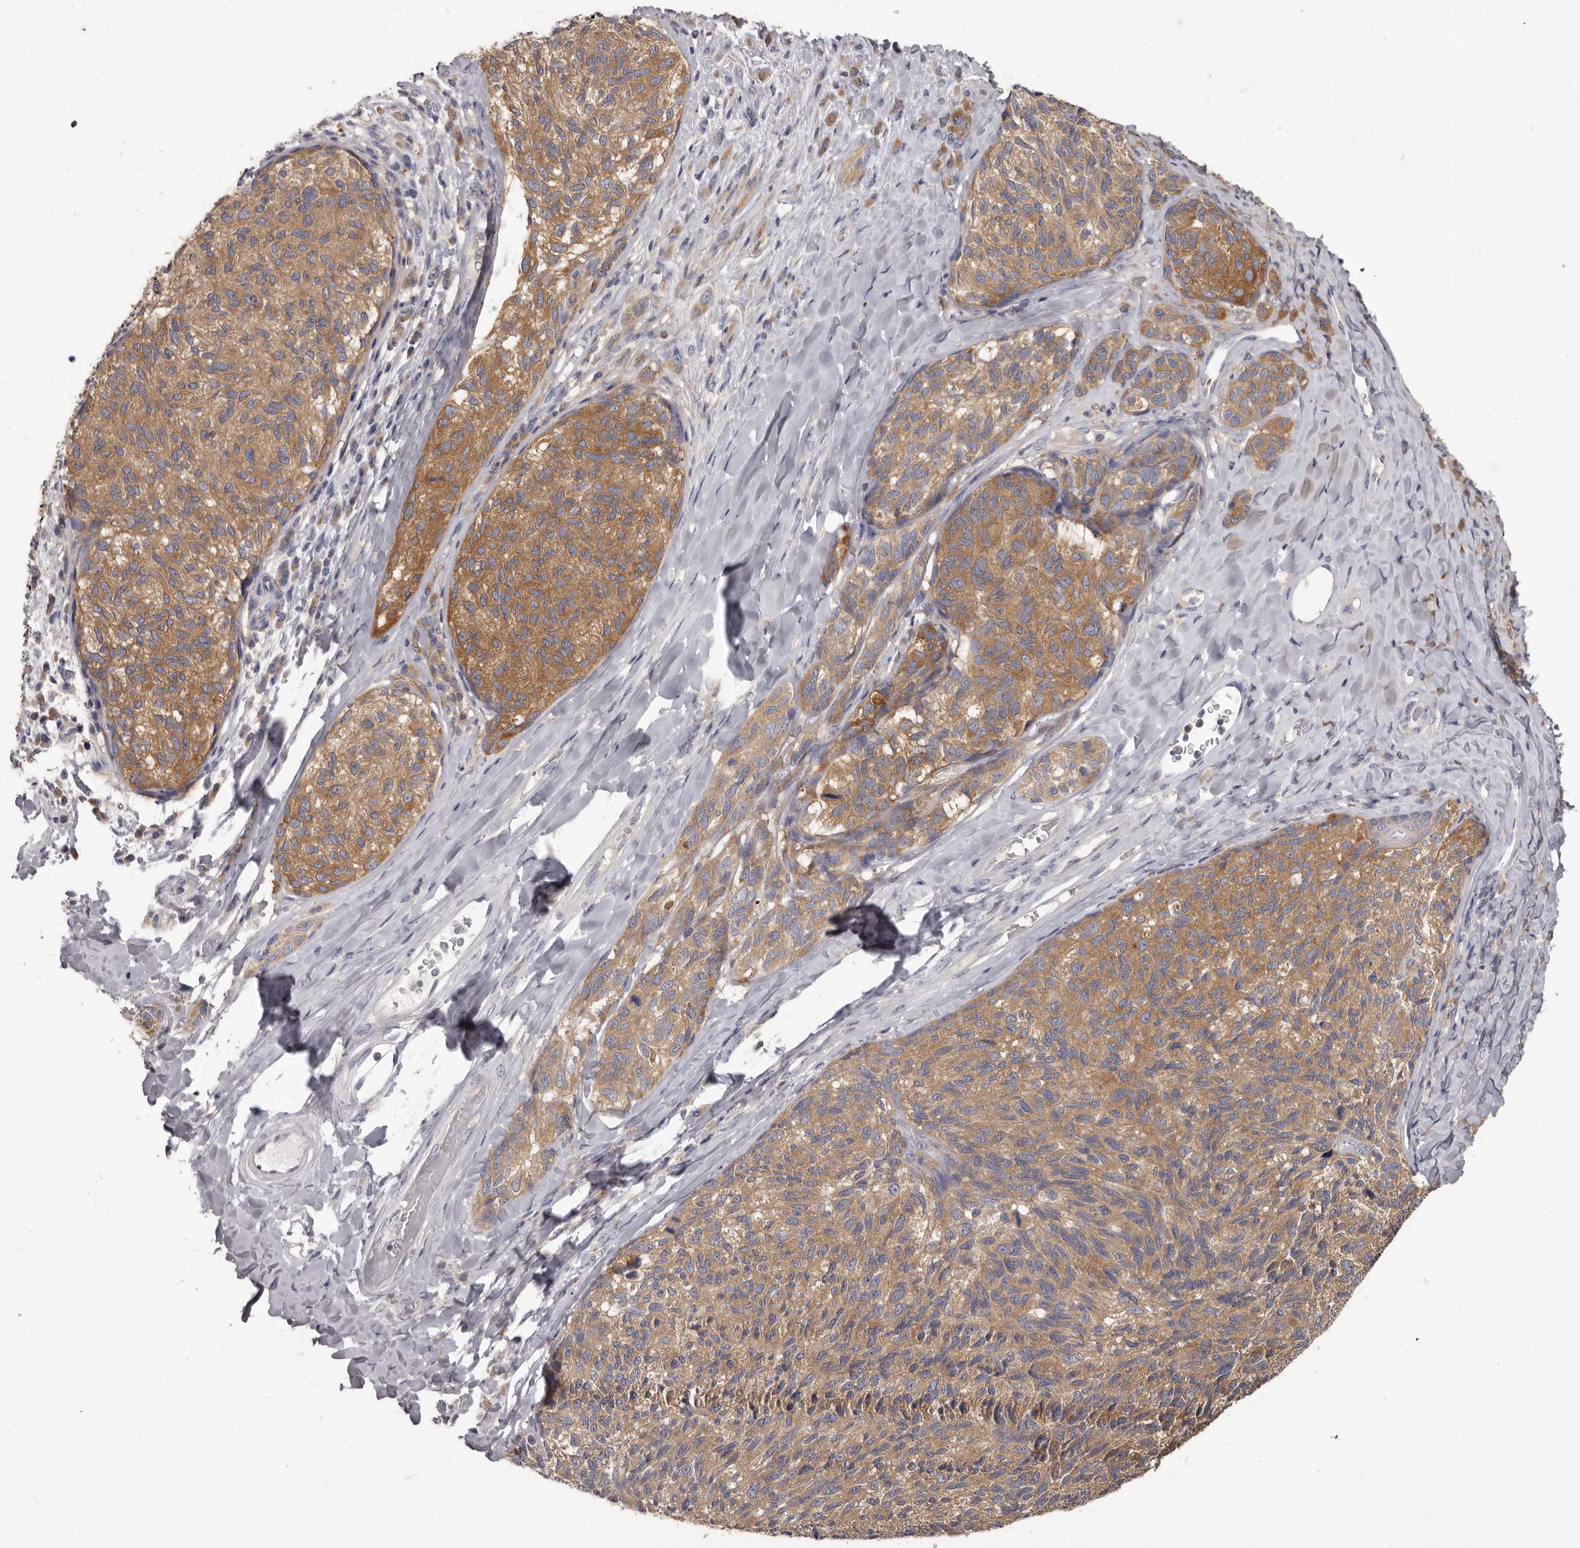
{"staining": {"intensity": "moderate", "quantity": ">75%", "location": "cytoplasmic/membranous"}, "tissue": "melanoma", "cell_type": "Tumor cells", "image_type": "cancer", "snomed": [{"axis": "morphology", "description": "Malignant melanoma, NOS"}, {"axis": "topography", "description": "Skin"}], "caption": "Immunohistochemical staining of human malignant melanoma shows medium levels of moderate cytoplasmic/membranous expression in about >75% of tumor cells.", "gene": "APEH", "patient": {"sex": "female", "age": 73}}